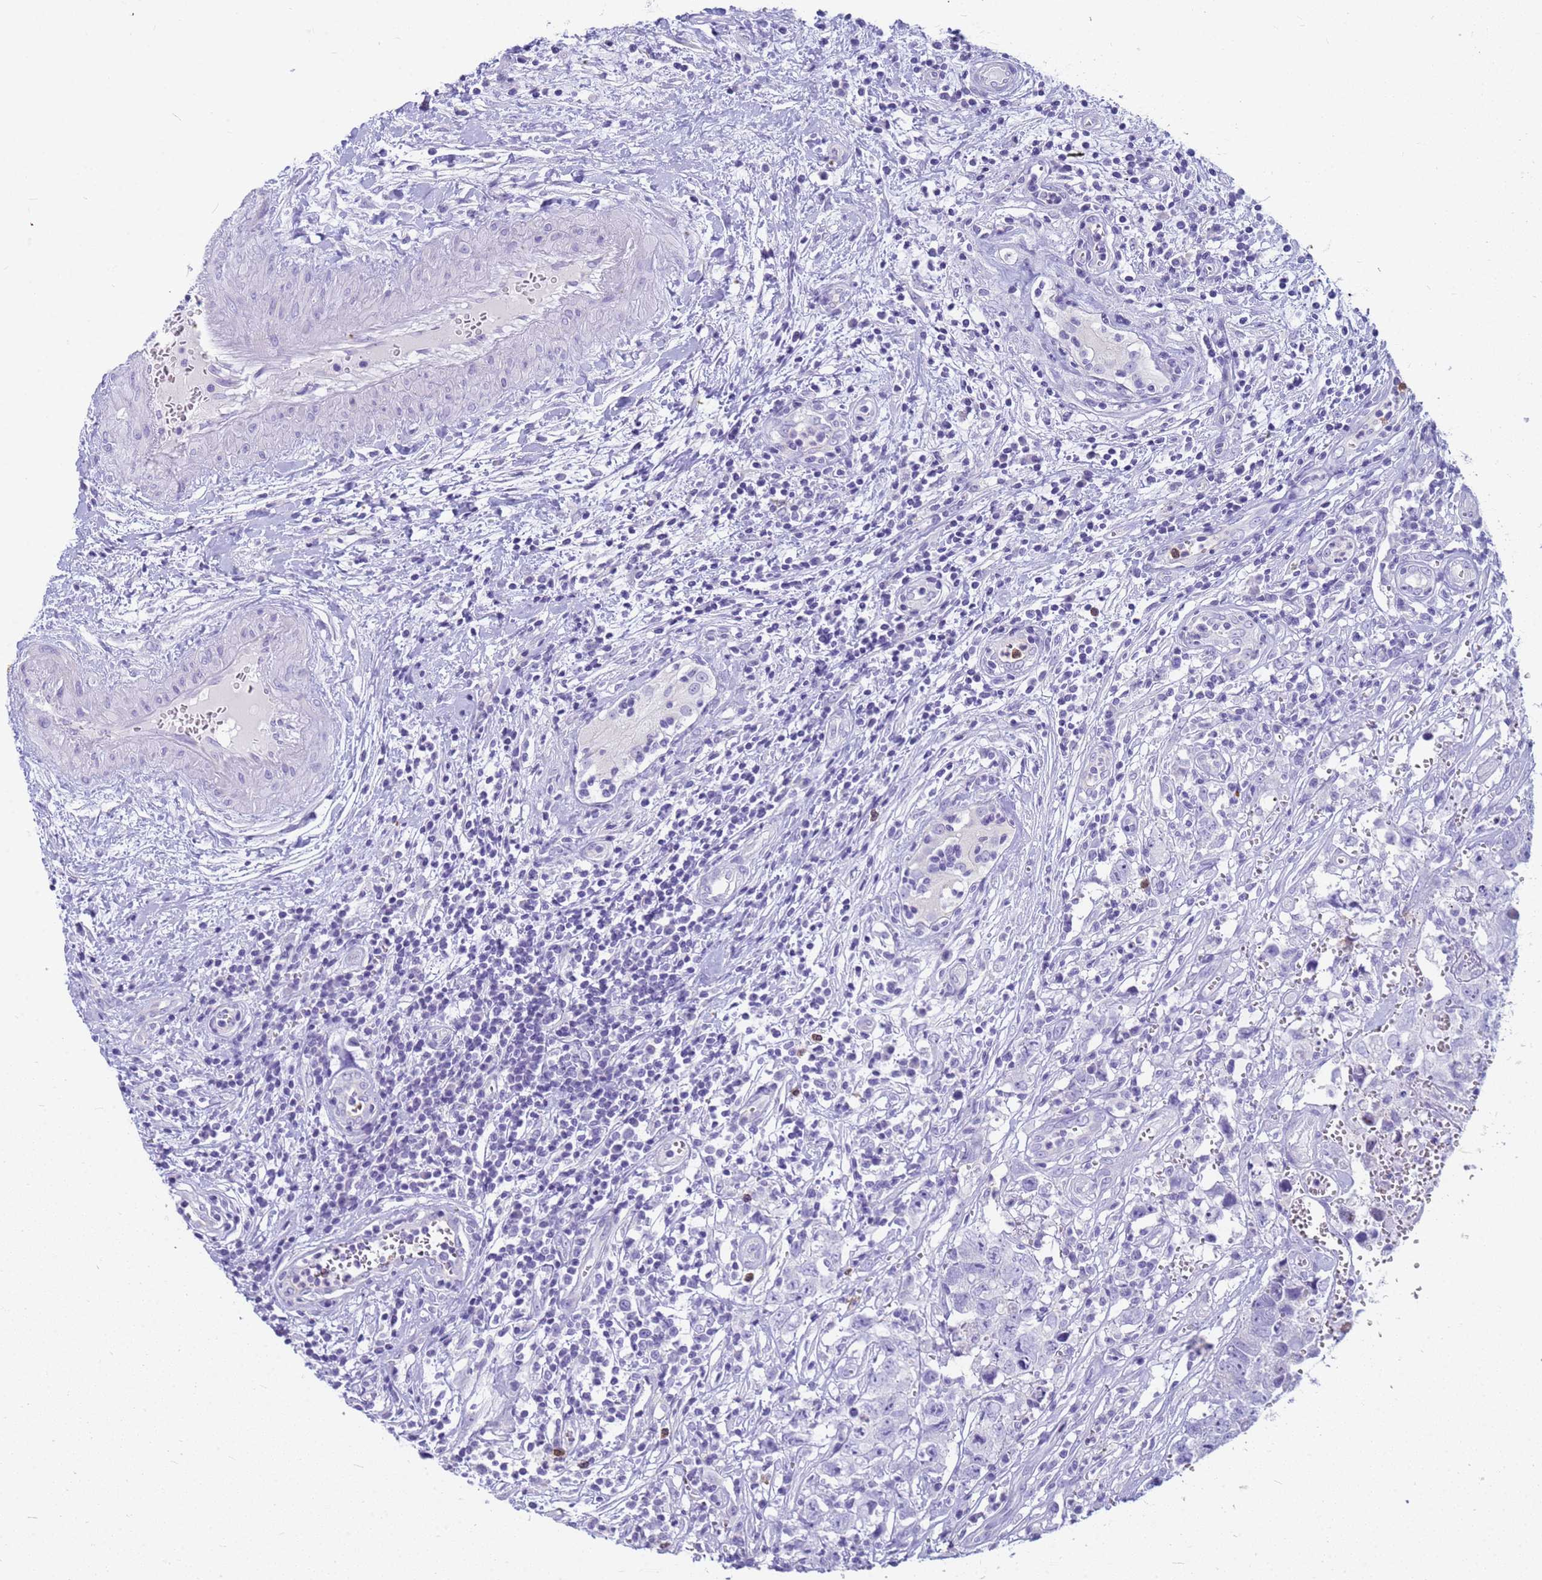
{"staining": {"intensity": "negative", "quantity": "none", "location": "none"}, "tissue": "testis cancer", "cell_type": "Tumor cells", "image_type": "cancer", "snomed": [{"axis": "morphology", "description": "Seminoma, NOS"}, {"axis": "morphology", "description": "Carcinoma, Embryonal, NOS"}, {"axis": "topography", "description": "Testis"}], "caption": "This histopathology image is of testis cancer stained with immunohistochemistry (IHC) to label a protein in brown with the nuclei are counter-stained blue. There is no staining in tumor cells. Brightfield microscopy of immunohistochemistry stained with DAB (brown) and hematoxylin (blue), captured at high magnification.", "gene": "RNASE2", "patient": {"sex": "male", "age": 29}}